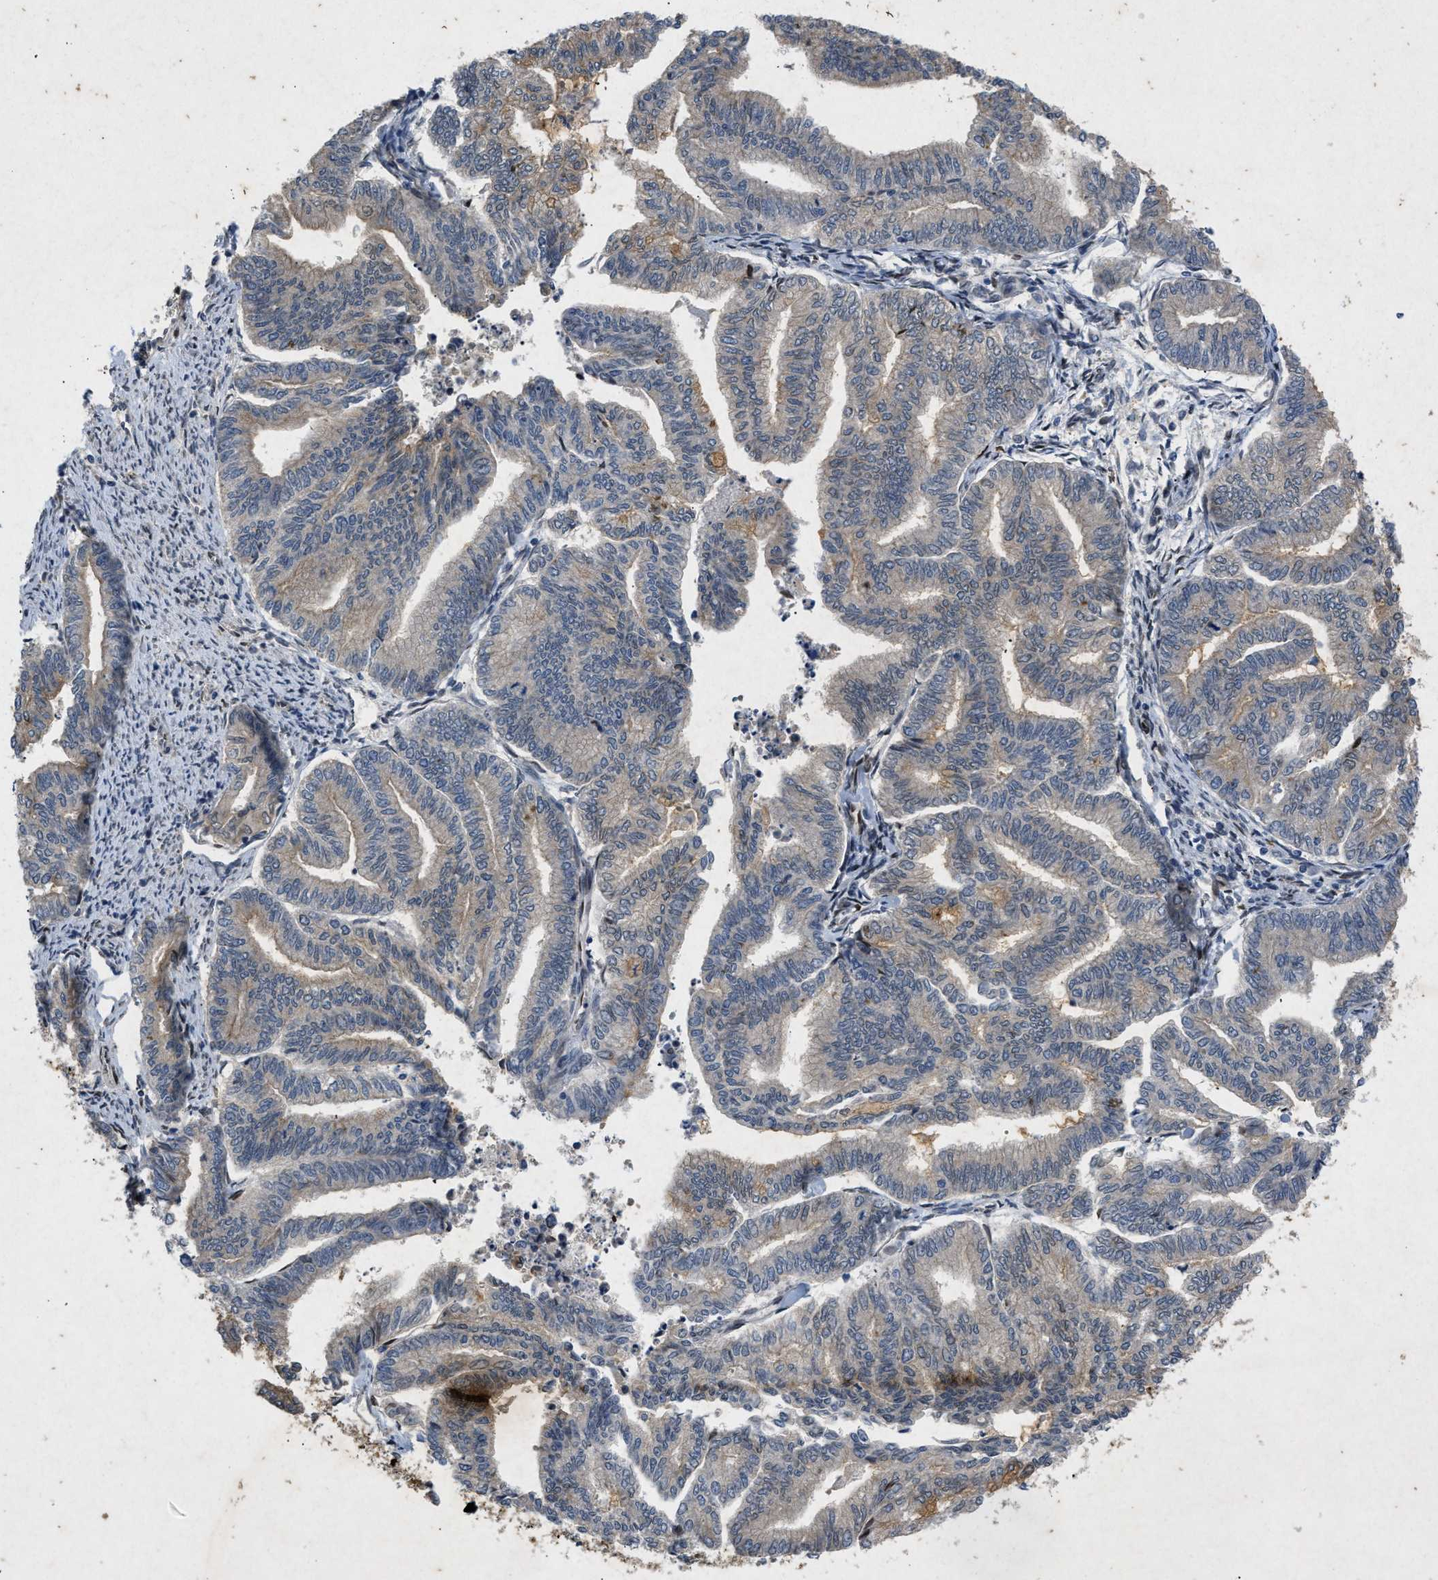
{"staining": {"intensity": "weak", "quantity": "25%-75%", "location": "cytoplasmic/membranous"}, "tissue": "endometrial cancer", "cell_type": "Tumor cells", "image_type": "cancer", "snomed": [{"axis": "morphology", "description": "Adenocarcinoma, NOS"}, {"axis": "topography", "description": "Endometrium"}], "caption": "This is a photomicrograph of immunohistochemistry staining of endometrial cancer, which shows weak positivity in the cytoplasmic/membranous of tumor cells.", "gene": "PRKG2", "patient": {"sex": "female", "age": 79}}